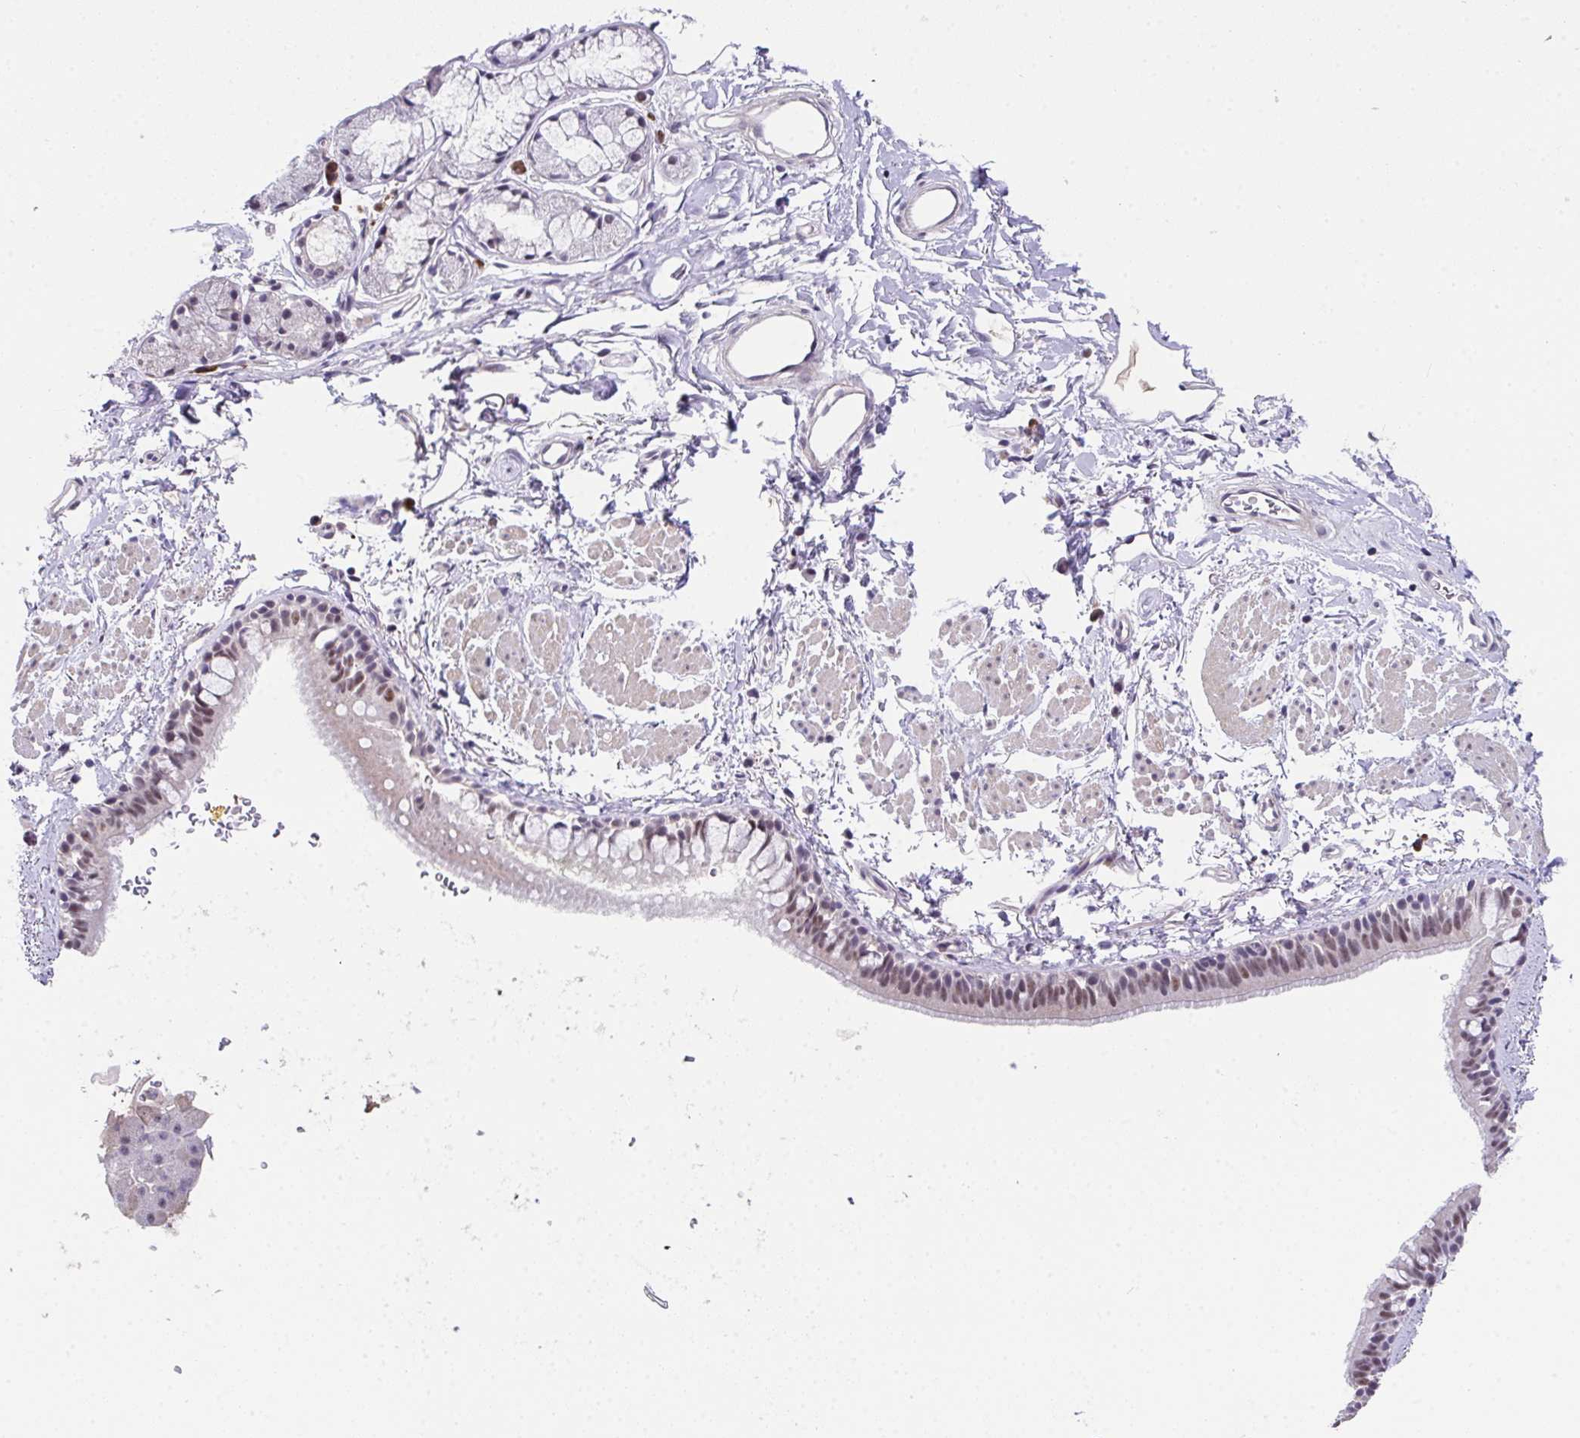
{"staining": {"intensity": "moderate", "quantity": ">75%", "location": "nuclear"}, "tissue": "bronchus", "cell_type": "Respiratory epithelial cells", "image_type": "normal", "snomed": [{"axis": "morphology", "description": "Normal tissue, NOS"}, {"axis": "topography", "description": "Lymph node"}, {"axis": "topography", "description": "Cartilage tissue"}, {"axis": "topography", "description": "Bronchus"}], "caption": "Protein staining of unremarkable bronchus demonstrates moderate nuclear positivity in approximately >75% of respiratory epithelial cells.", "gene": "RBBP6", "patient": {"sex": "female", "age": 70}}